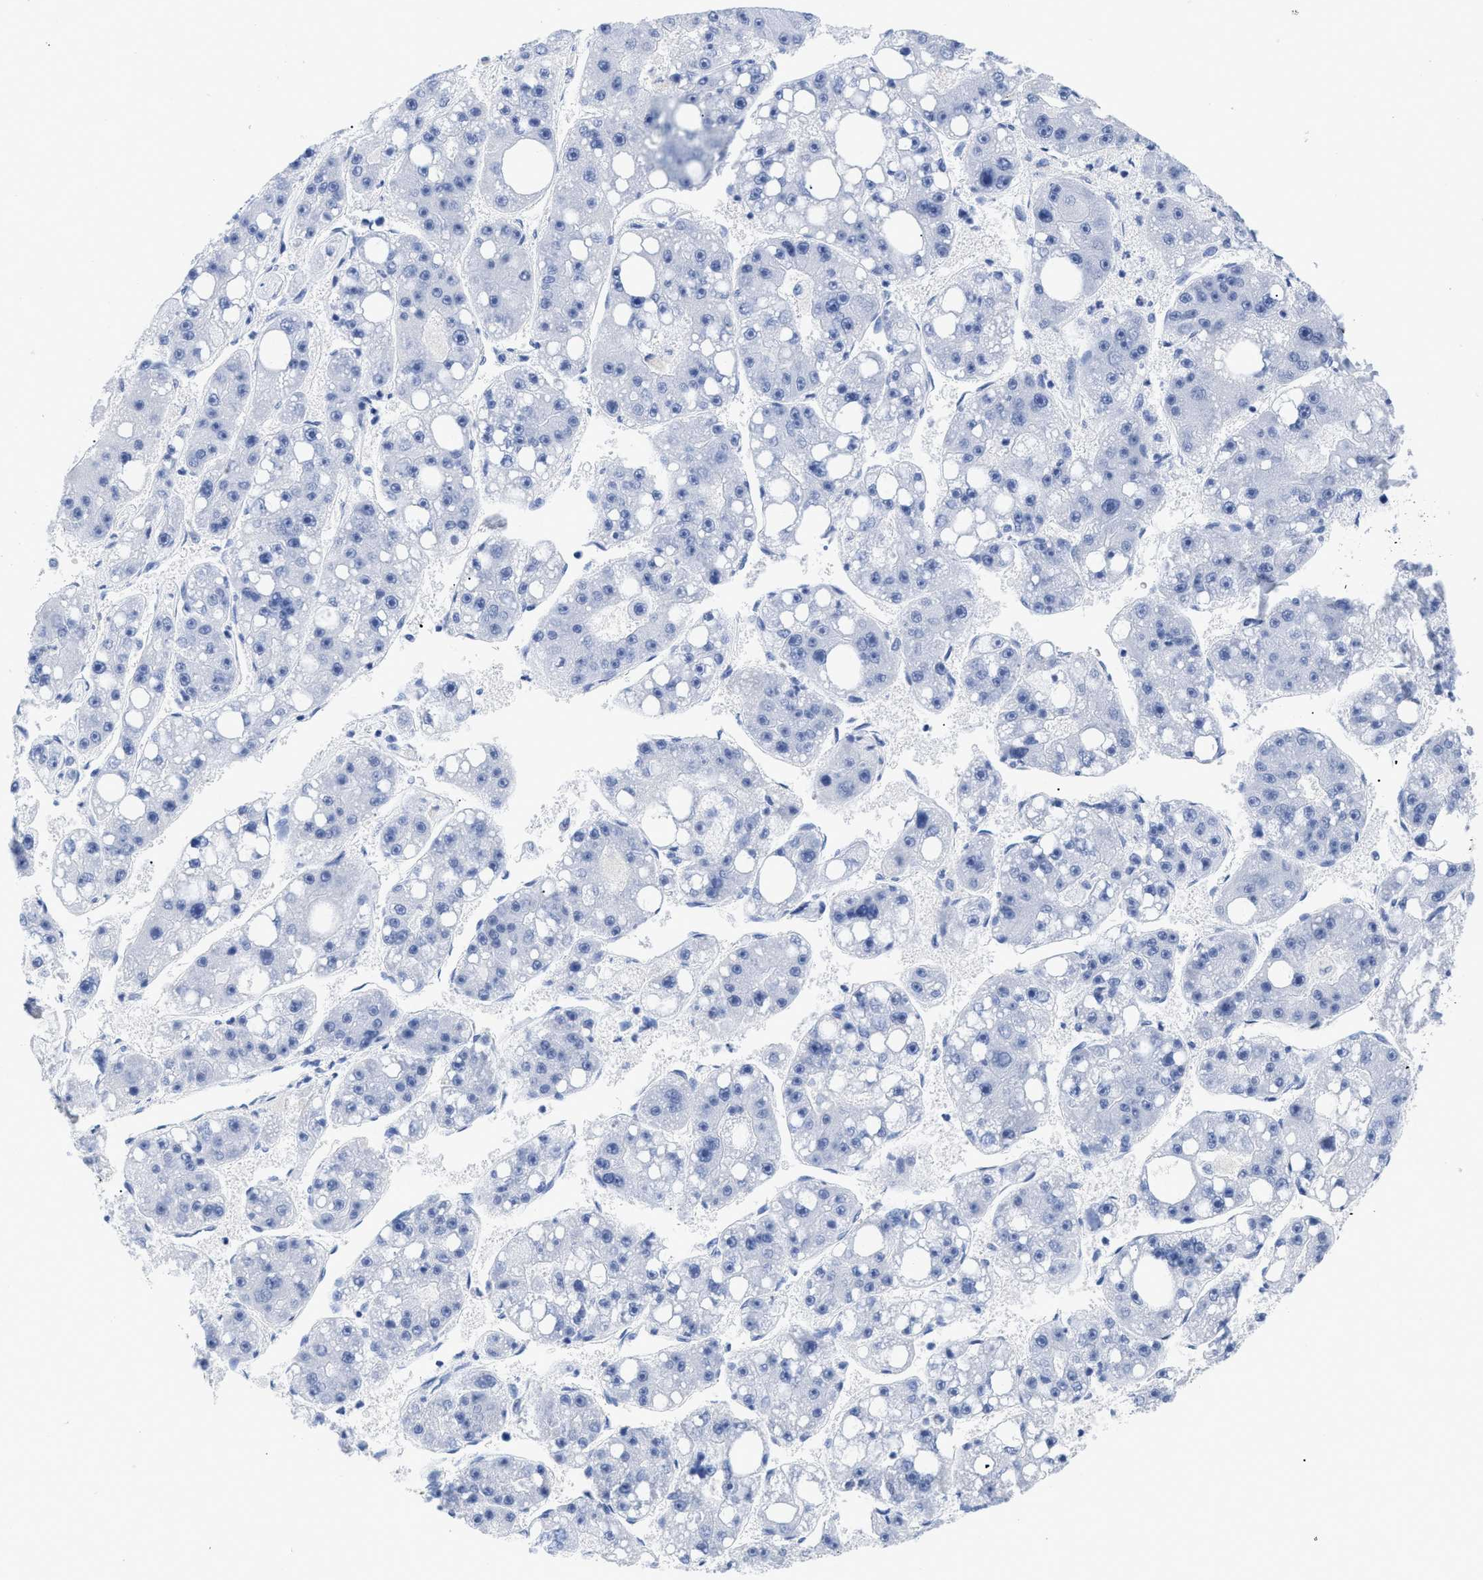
{"staining": {"intensity": "negative", "quantity": "none", "location": "none"}, "tissue": "liver cancer", "cell_type": "Tumor cells", "image_type": "cancer", "snomed": [{"axis": "morphology", "description": "Carcinoma, Hepatocellular, NOS"}, {"axis": "topography", "description": "Liver"}], "caption": "This photomicrograph is of liver cancer (hepatocellular carcinoma) stained with IHC to label a protein in brown with the nuclei are counter-stained blue. There is no staining in tumor cells.", "gene": "DUSP26", "patient": {"sex": "female", "age": 61}}